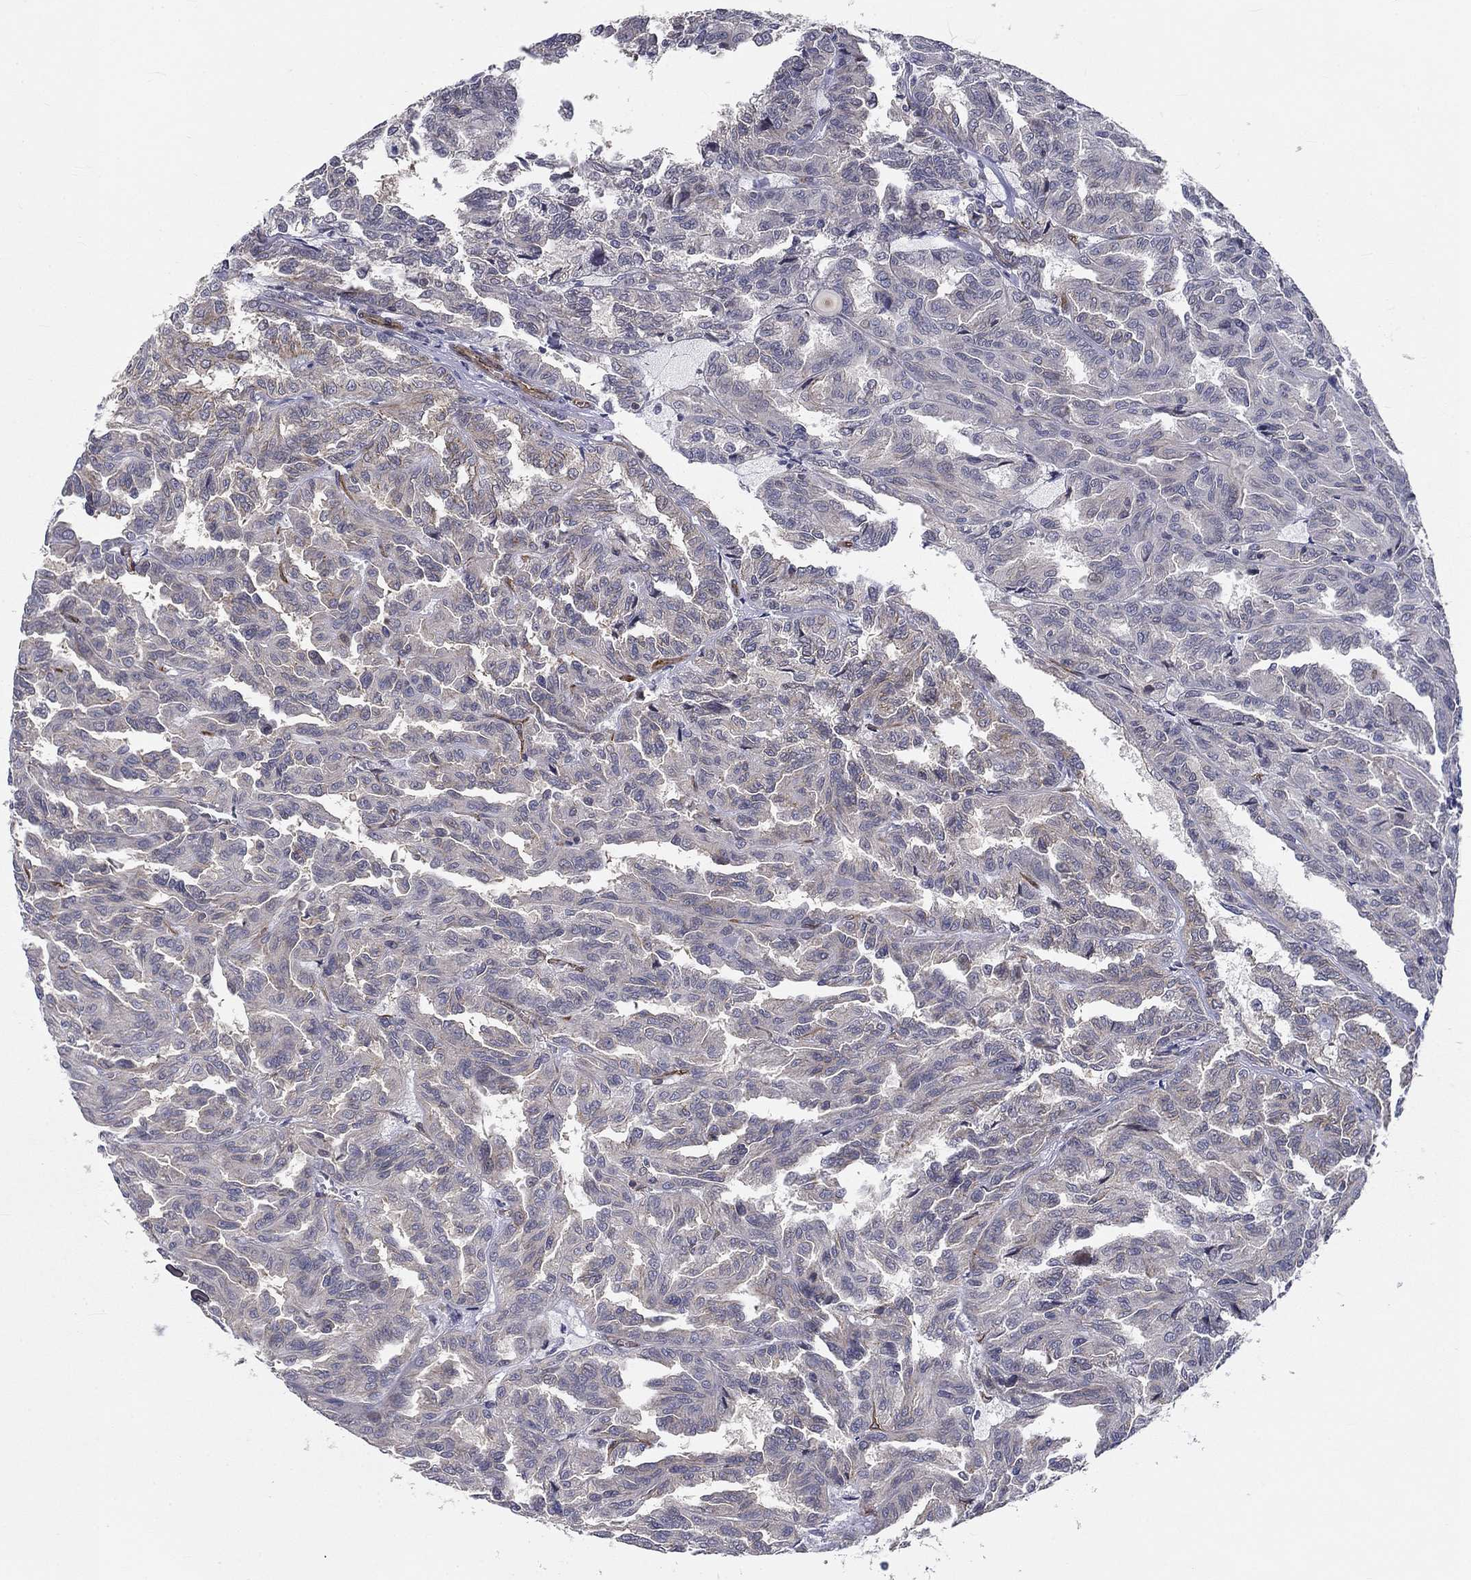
{"staining": {"intensity": "negative", "quantity": "none", "location": "none"}, "tissue": "renal cancer", "cell_type": "Tumor cells", "image_type": "cancer", "snomed": [{"axis": "morphology", "description": "Adenocarcinoma, NOS"}, {"axis": "topography", "description": "Kidney"}], "caption": "Renal adenocarcinoma was stained to show a protein in brown. There is no significant staining in tumor cells.", "gene": "SYNC", "patient": {"sex": "male", "age": 79}}